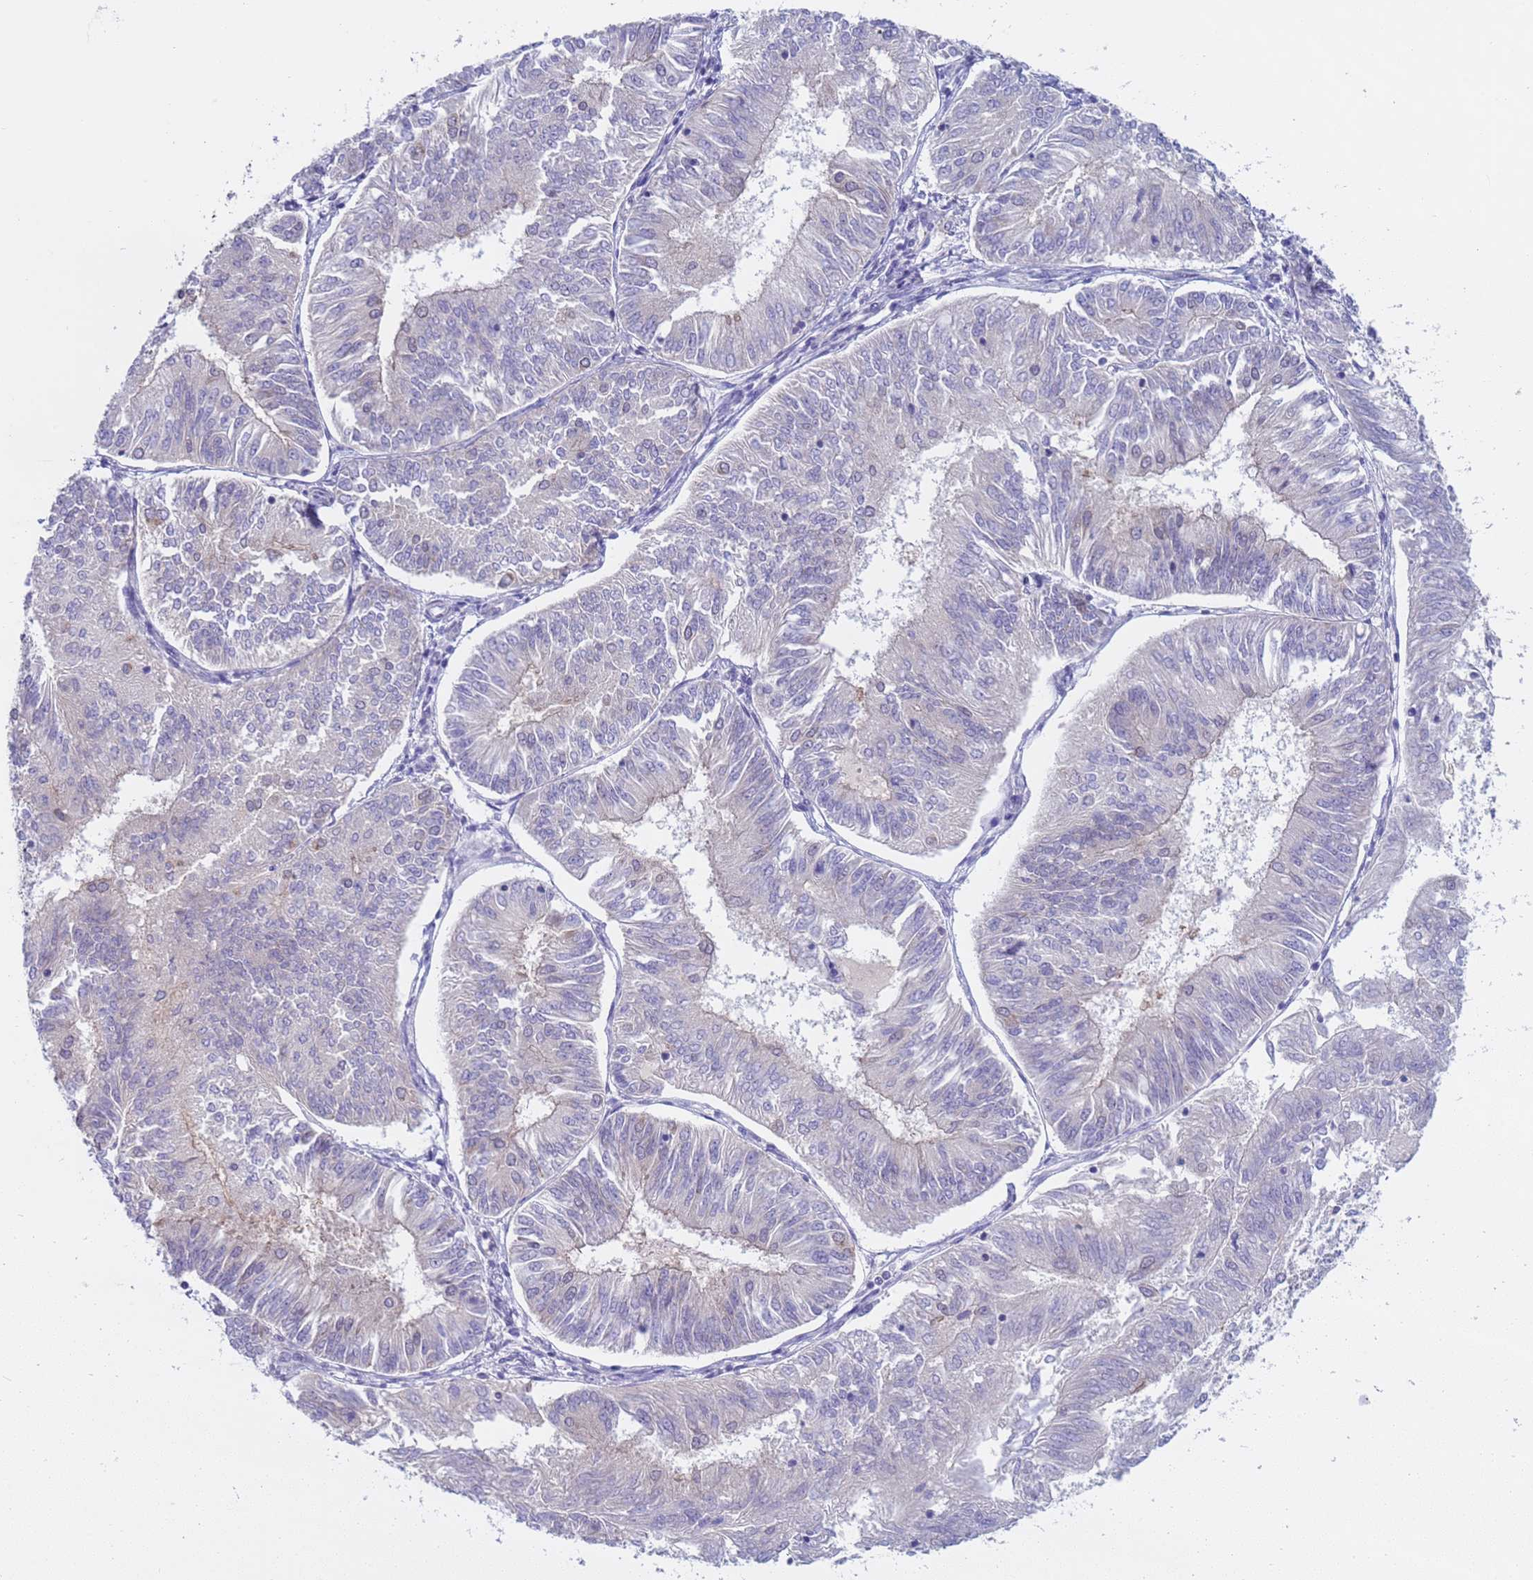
{"staining": {"intensity": "negative", "quantity": "none", "location": "none"}, "tissue": "endometrial cancer", "cell_type": "Tumor cells", "image_type": "cancer", "snomed": [{"axis": "morphology", "description": "Adenocarcinoma, NOS"}, {"axis": "topography", "description": "Endometrium"}], "caption": "High magnification brightfield microscopy of endometrial cancer (adenocarcinoma) stained with DAB (brown) and counterstained with hematoxylin (blue): tumor cells show no significant positivity.", "gene": "CAPN7", "patient": {"sex": "female", "age": 58}}